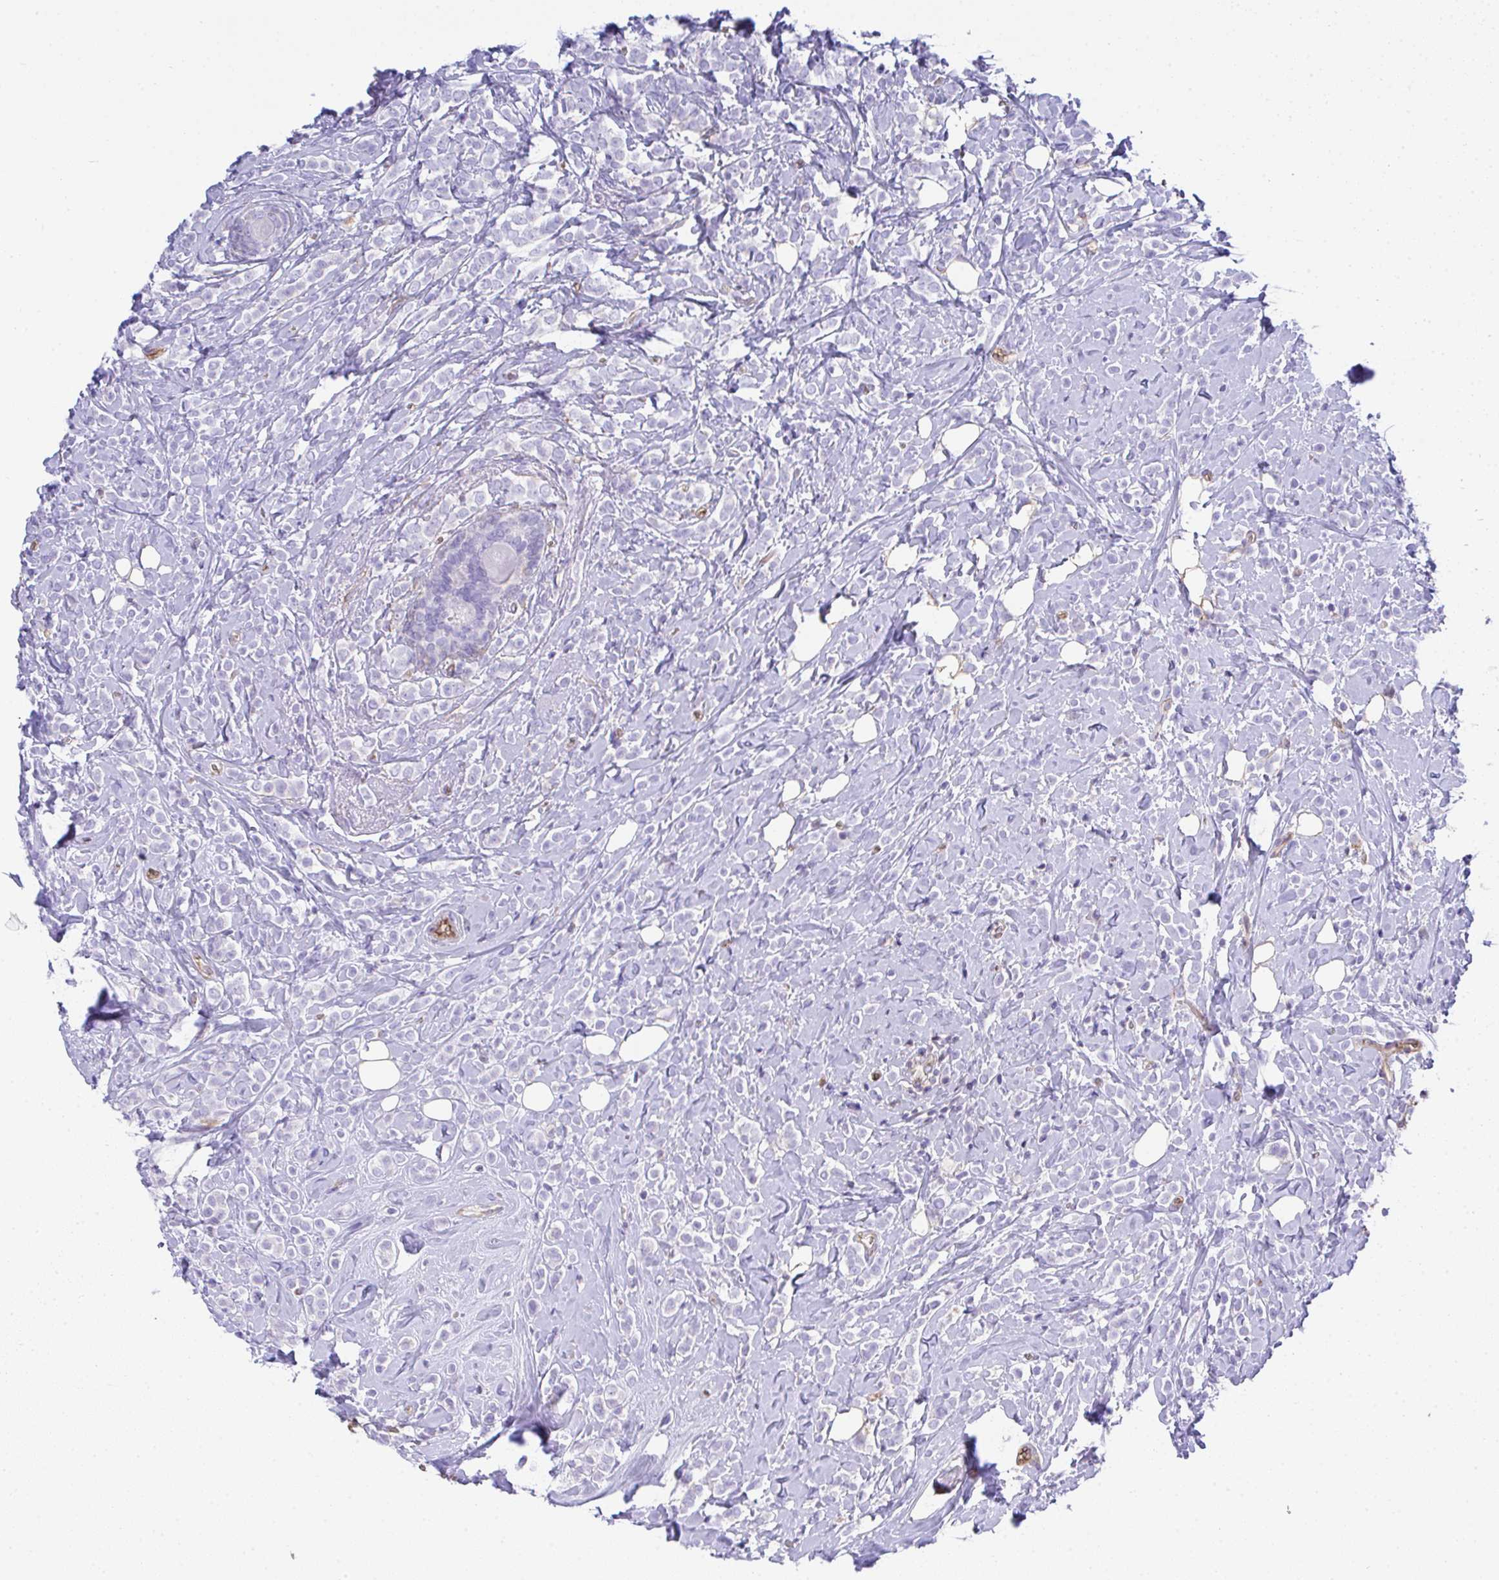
{"staining": {"intensity": "negative", "quantity": "none", "location": "none"}, "tissue": "breast cancer", "cell_type": "Tumor cells", "image_type": "cancer", "snomed": [{"axis": "morphology", "description": "Lobular carcinoma"}, {"axis": "topography", "description": "Breast"}], "caption": "Immunohistochemical staining of lobular carcinoma (breast) demonstrates no significant positivity in tumor cells.", "gene": "TNFAIP8", "patient": {"sex": "female", "age": 49}}